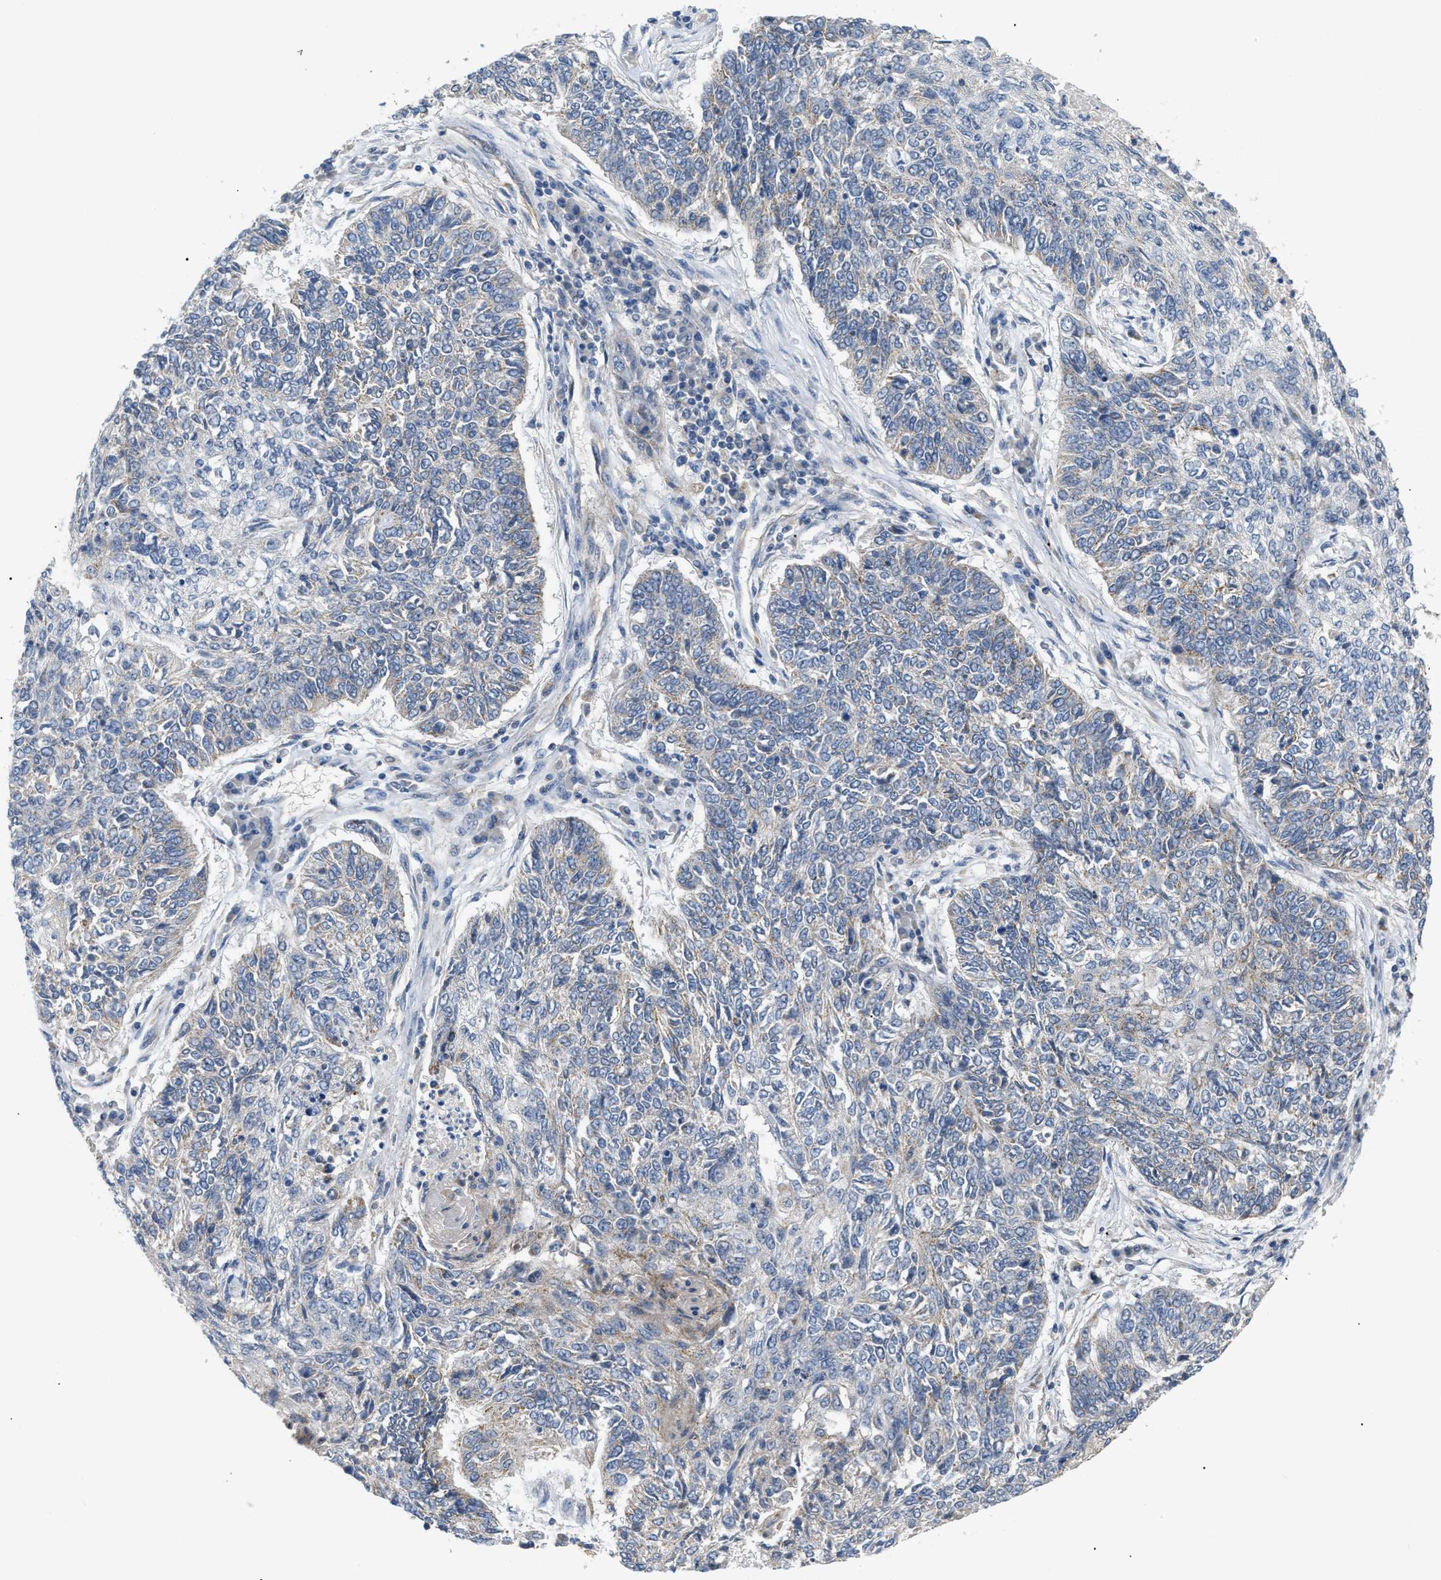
{"staining": {"intensity": "negative", "quantity": "none", "location": "none"}, "tissue": "lung cancer", "cell_type": "Tumor cells", "image_type": "cancer", "snomed": [{"axis": "morphology", "description": "Normal tissue, NOS"}, {"axis": "morphology", "description": "Squamous cell carcinoma, NOS"}, {"axis": "topography", "description": "Cartilage tissue"}, {"axis": "topography", "description": "Bronchus"}, {"axis": "topography", "description": "Lung"}], "caption": "A histopathology image of lung squamous cell carcinoma stained for a protein reveals no brown staining in tumor cells.", "gene": "DHX58", "patient": {"sex": "female", "age": 49}}